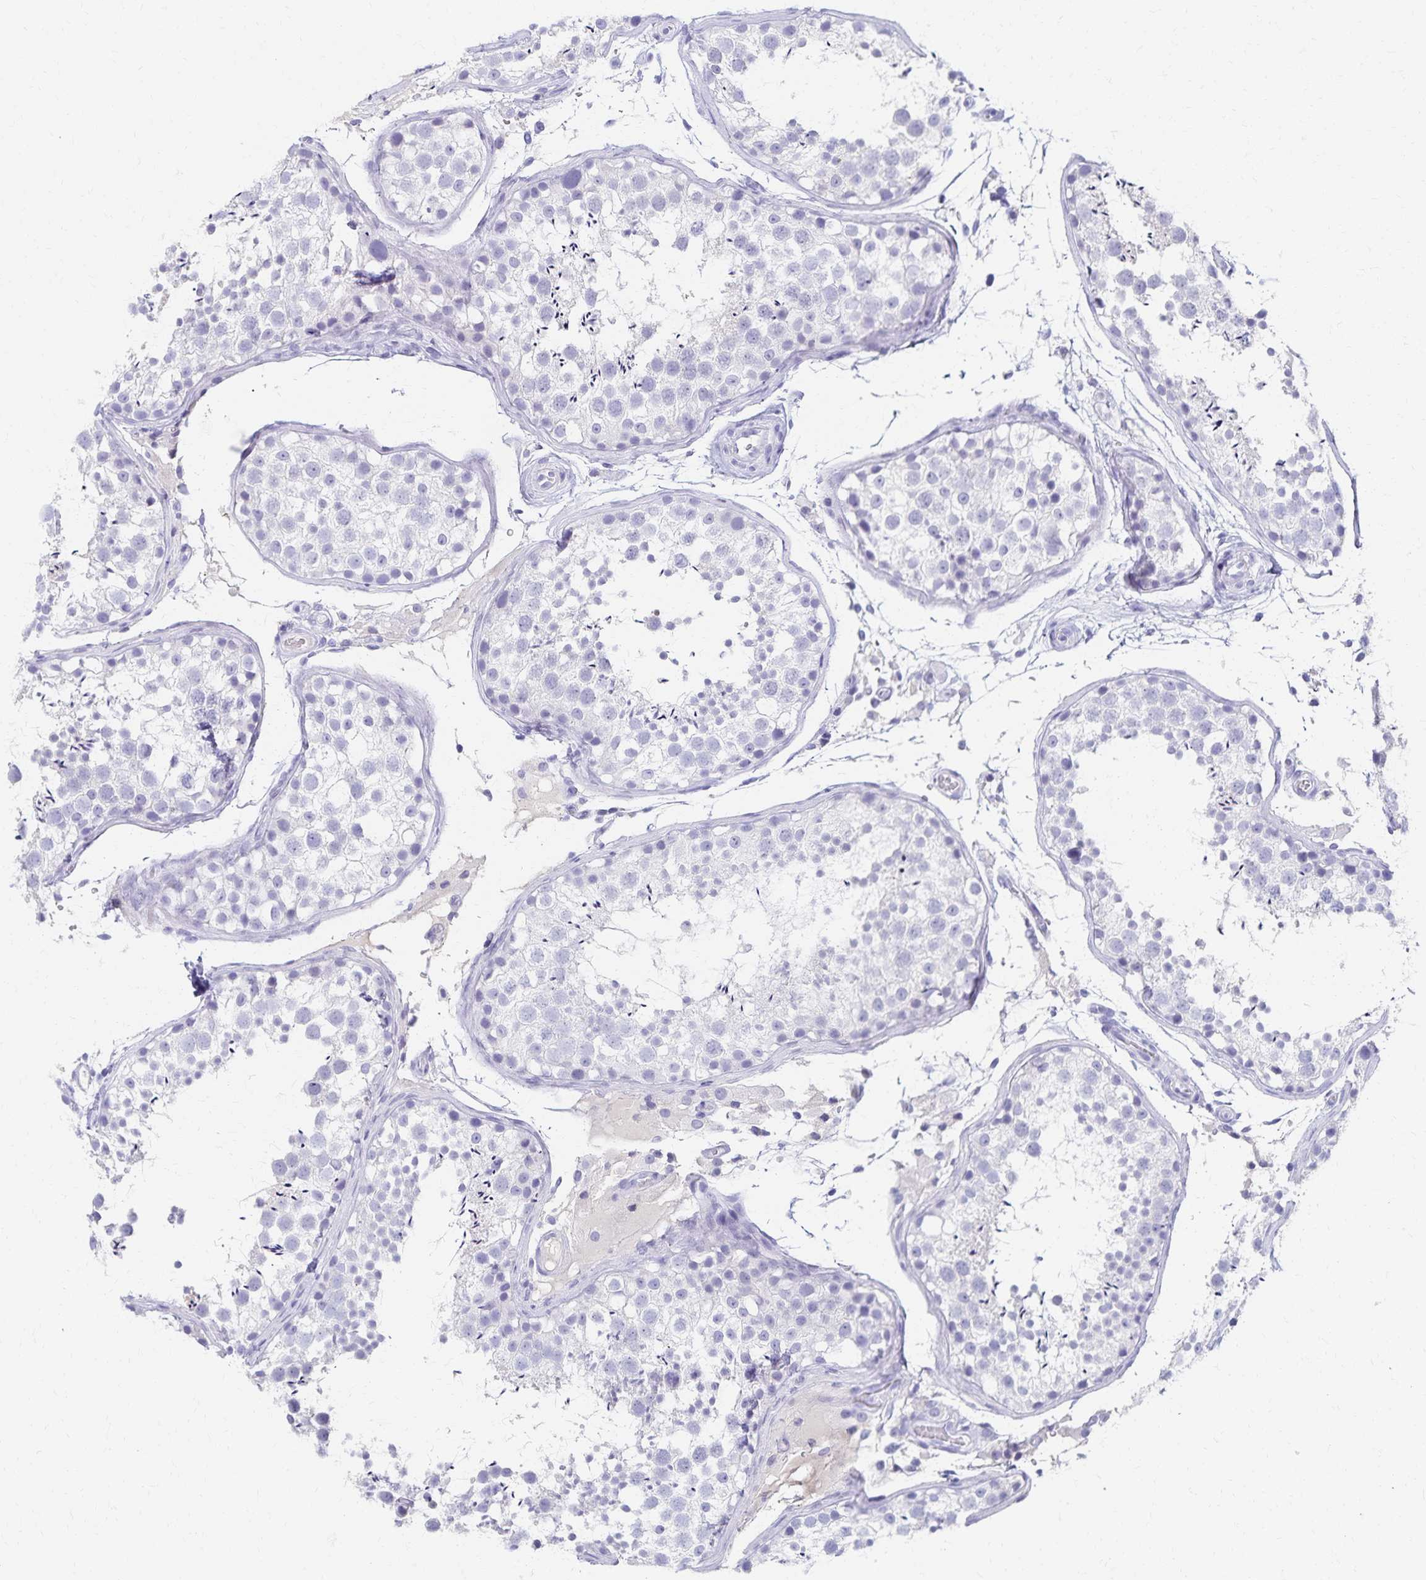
{"staining": {"intensity": "negative", "quantity": "none", "location": "none"}, "tissue": "testis", "cell_type": "Cells in seminiferous ducts", "image_type": "normal", "snomed": [{"axis": "morphology", "description": "Normal tissue, NOS"}, {"axis": "topography", "description": "Testis"}], "caption": "Histopathology image shows no protein staining in cells in seminiferous ducts of benign testis.", "gene": "C2orf50", "patient": {"sex": "male", "age": 29}}